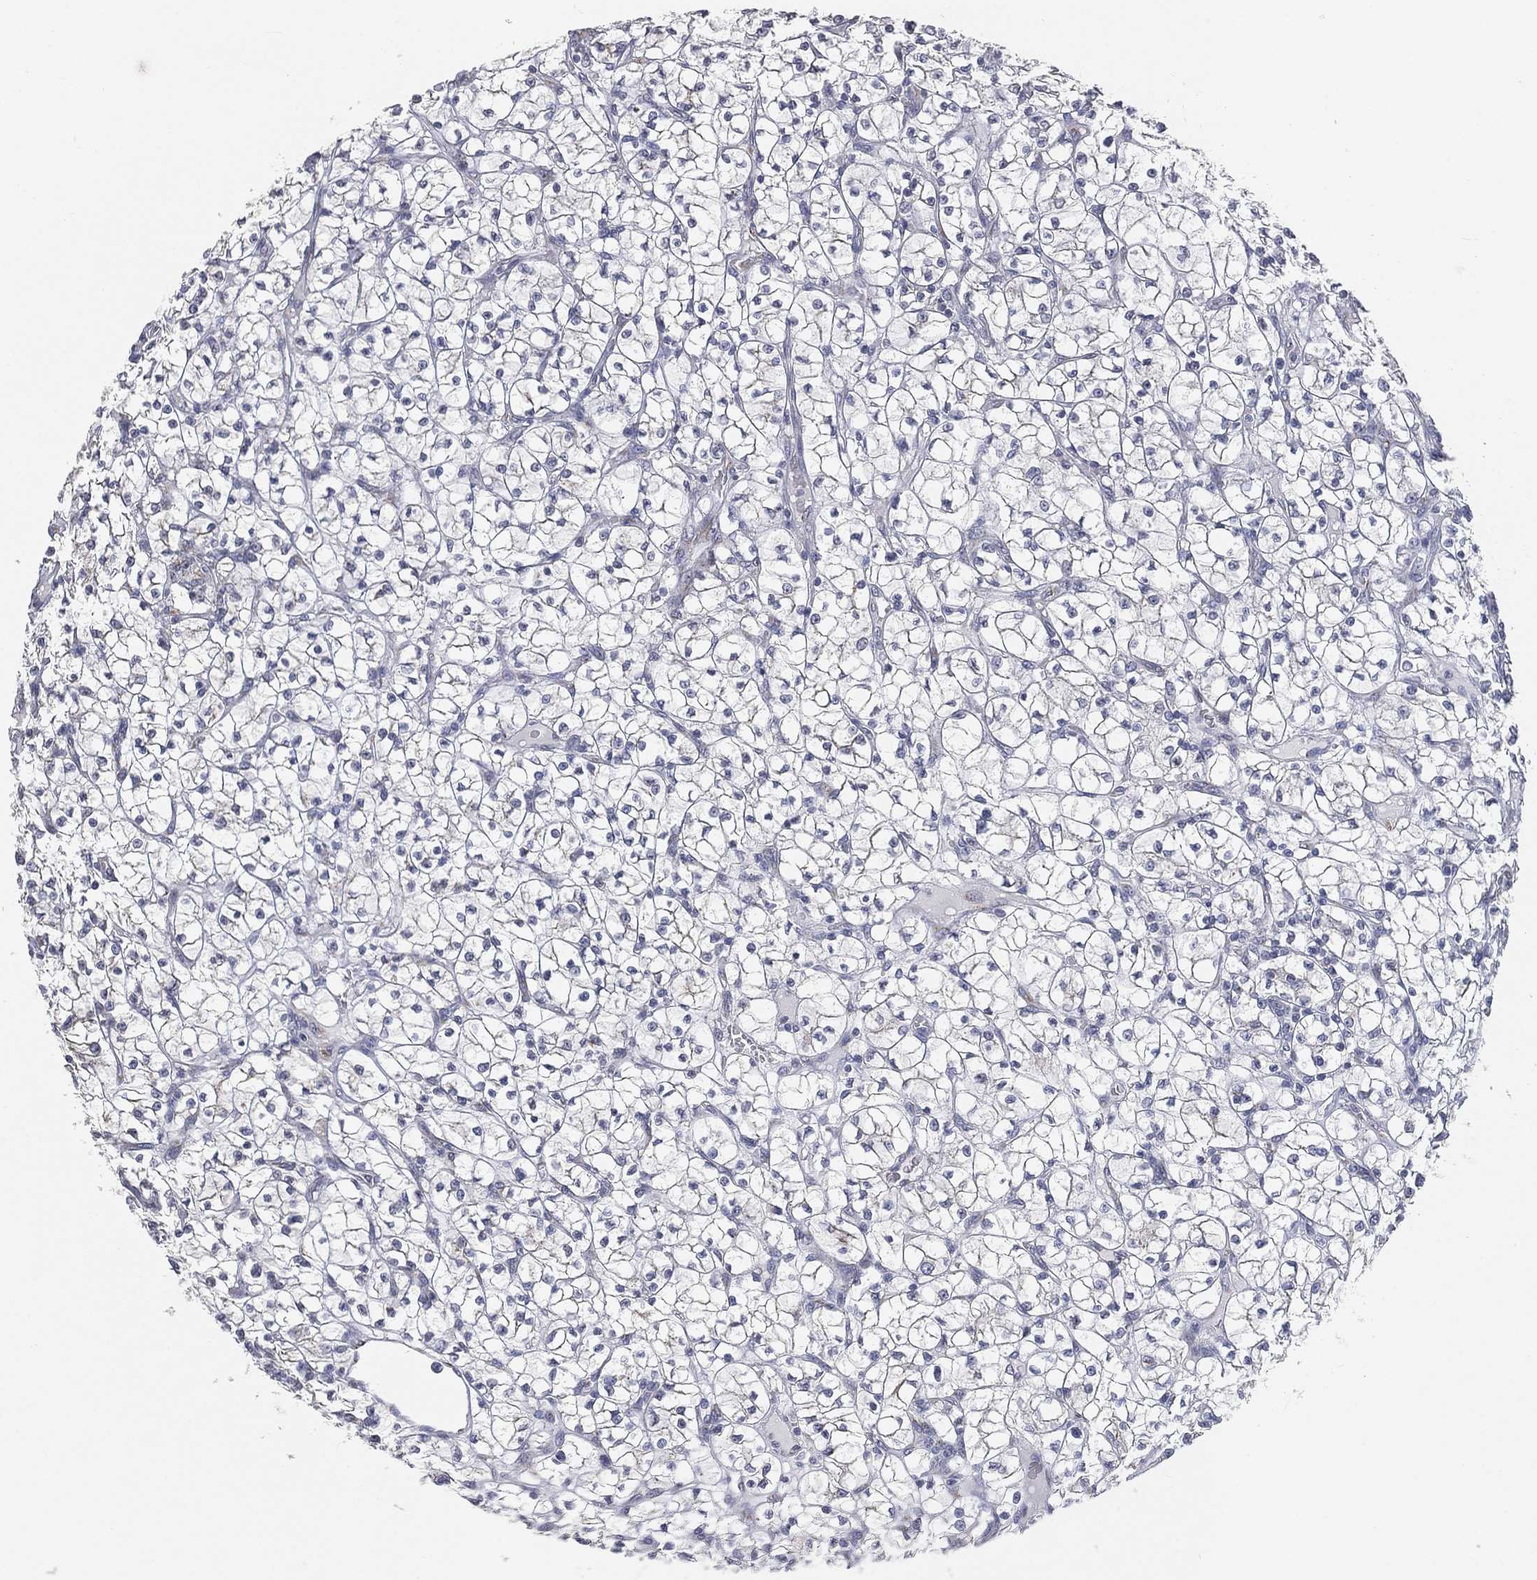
{"staining": {"intensity": "negative", "quantity": "none", "location": "none"}, "tissue": "renal cancer", "cell_type": "Tumor cells", "image_type": "cancer", "snomed": [{"axis": "morphology", "description": "Adenocarcinoma, NOS"}, {"axis": "topography", "description": "Kidney"}], "caption": "Tumor cells show no significant positivity in renal adenocarcinoma.", "gene": "TICAM1", "patient": {"sex": "female", "age": 64}}